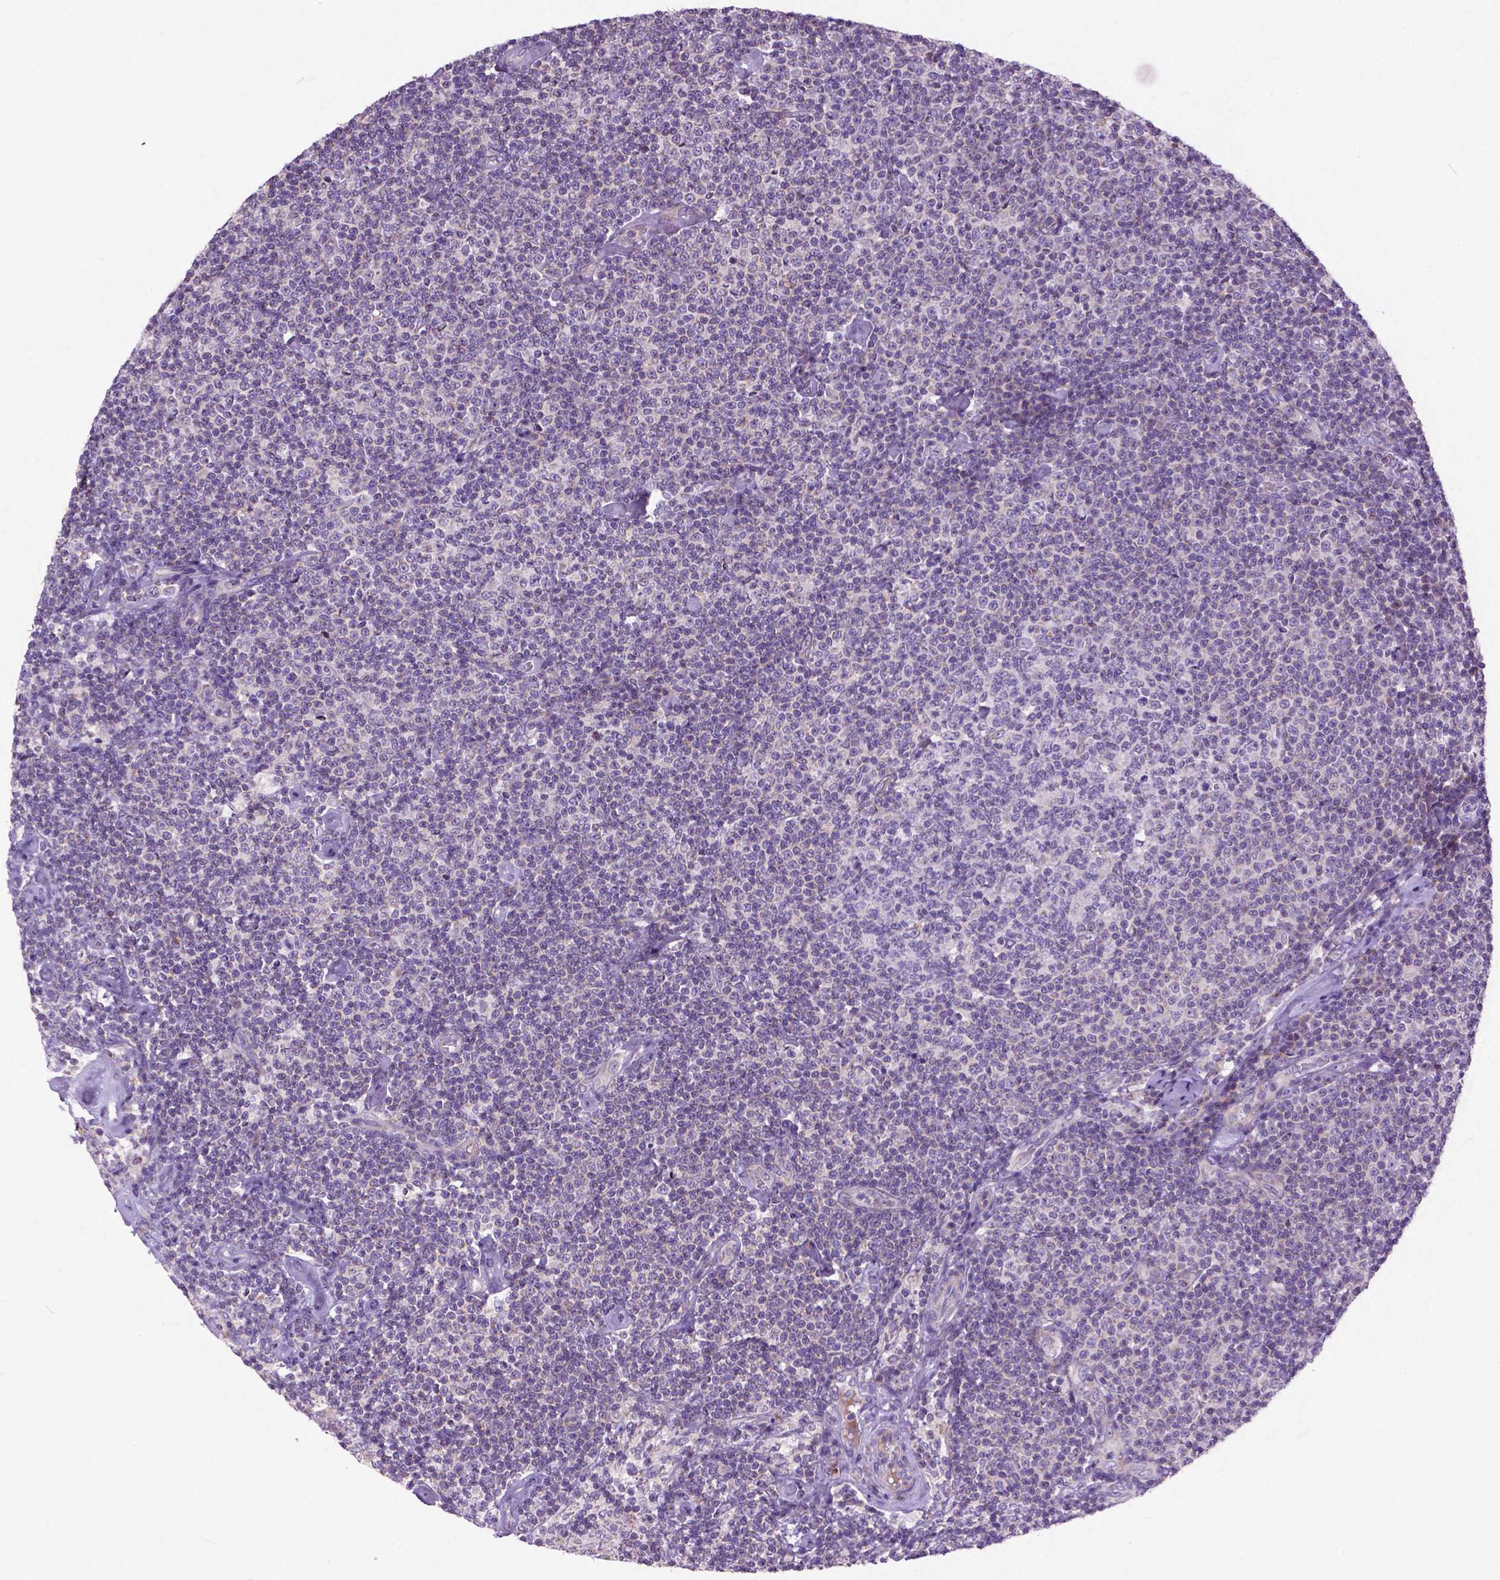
{"staining": {"intensity": "negative", "quantity": "none", "location": "none"}, "tissue": "lymphoma", "cell_type": "Tumor cells", "image_type": "cancer", "snomed": [{"axis": "morphology", "description": "Malignant lymphoma, non-Hodgkin's type, Low grade"}, {"axis": "topography", "description": "Lymph node"}], "caption": "Immunohistochemistry (IHC) of human low-grade malignant lymphoma, non-Hodgkin's type demonstrates no expression in tumor cells.", "gene": "ATG4D", "patient": {"sex": "male", "age": 81}}